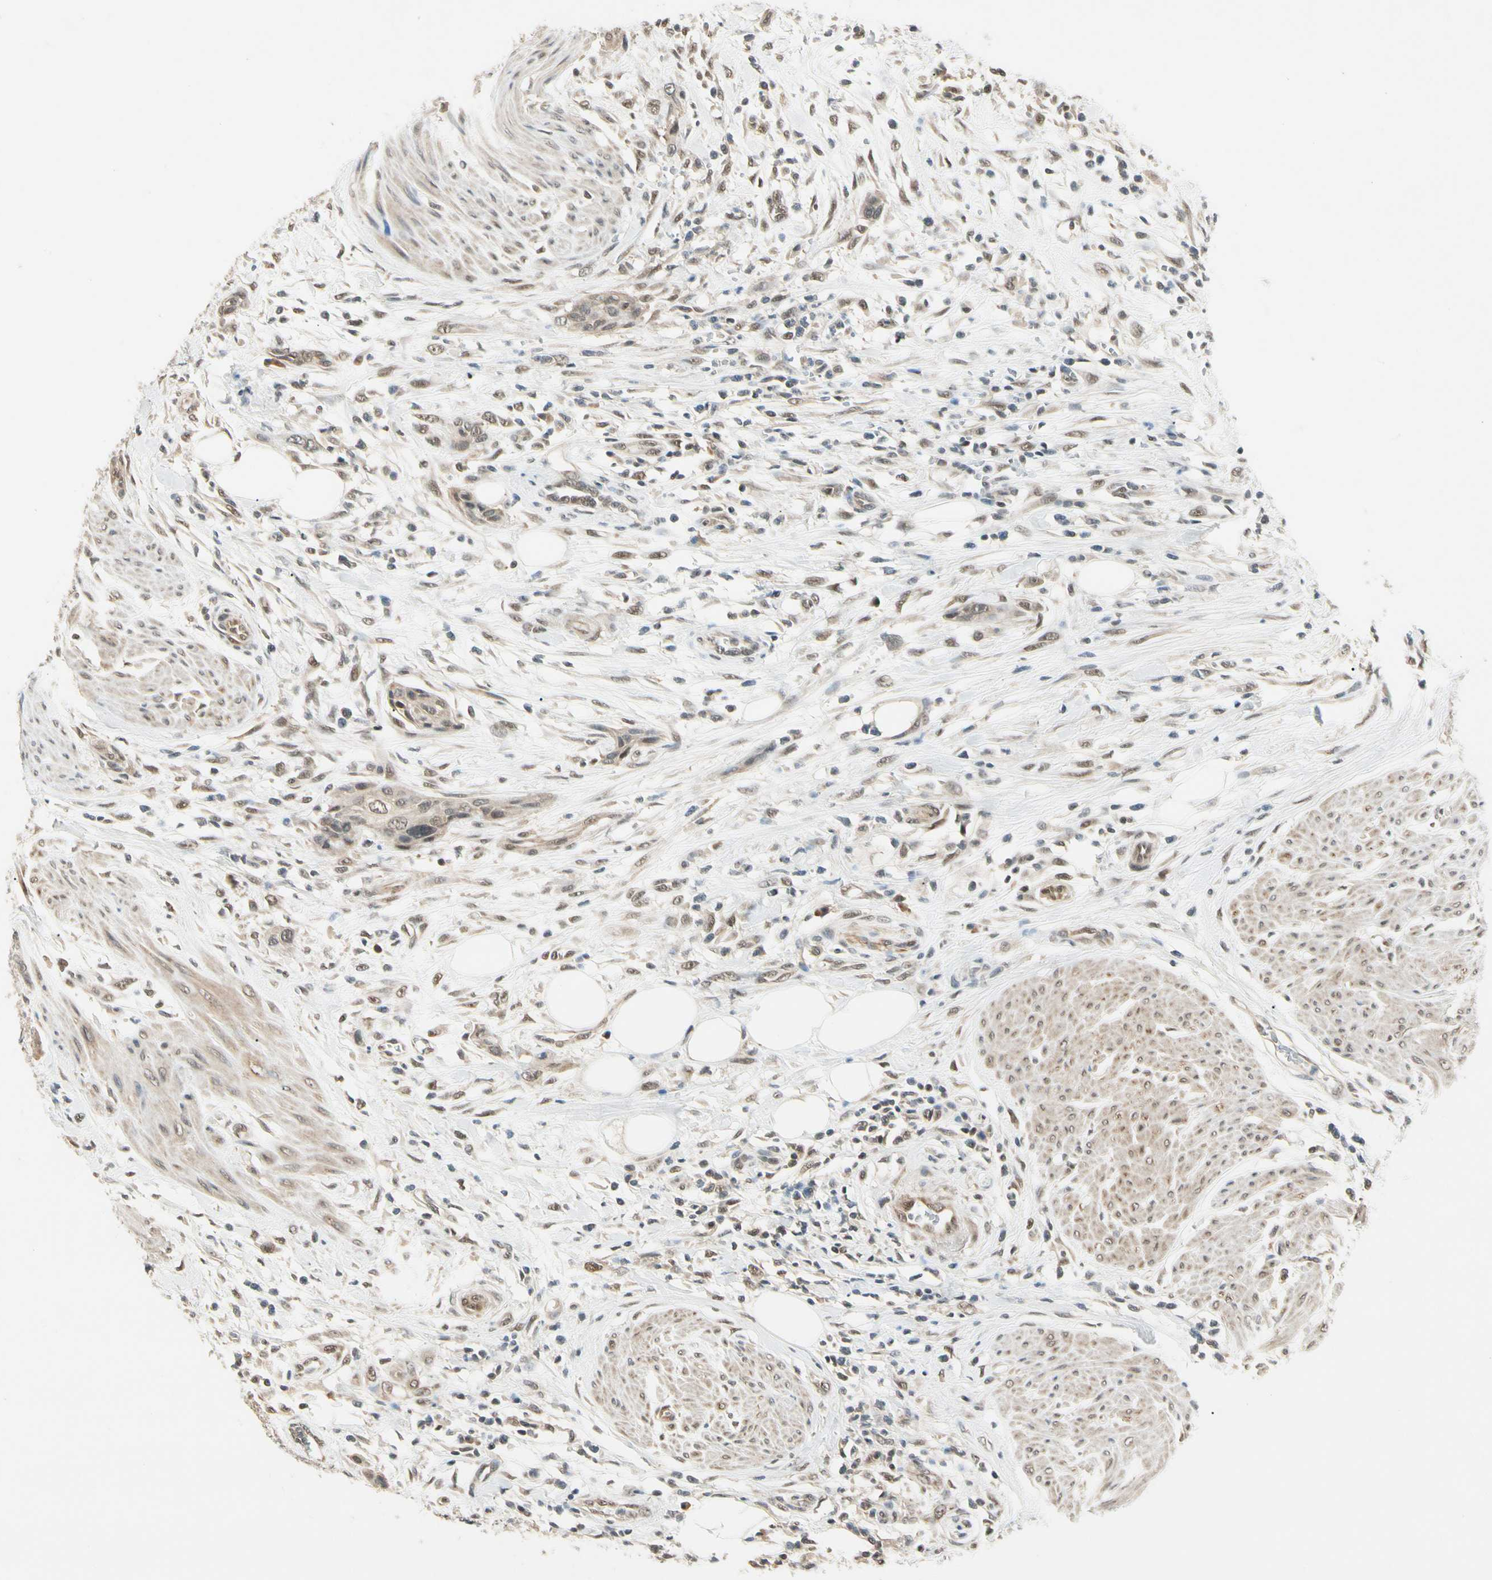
{"staining": {"intensity": "weak", "quantity": ">75%", "location": "cytoplasmic/membranous,nuclear"}, "tissue": "urothelial cancer", "cell_type": "Tumor cells", "image_type": "cancer", "snomed": [{"axis": "morphology", "description": "Urothelial carcinoma, High grade"}, {"axis": "topography", "description": "Urinary bladder"}], "caption": "A histopathology image of urothelial carcinoma (high-grade) stained for a protein demonstrates weak cytoplasmic/membranous and nuclear brown staining in tumor cells.", "gene": "ZSCAN12", "patient": {"sex": "male", "age": 35}}